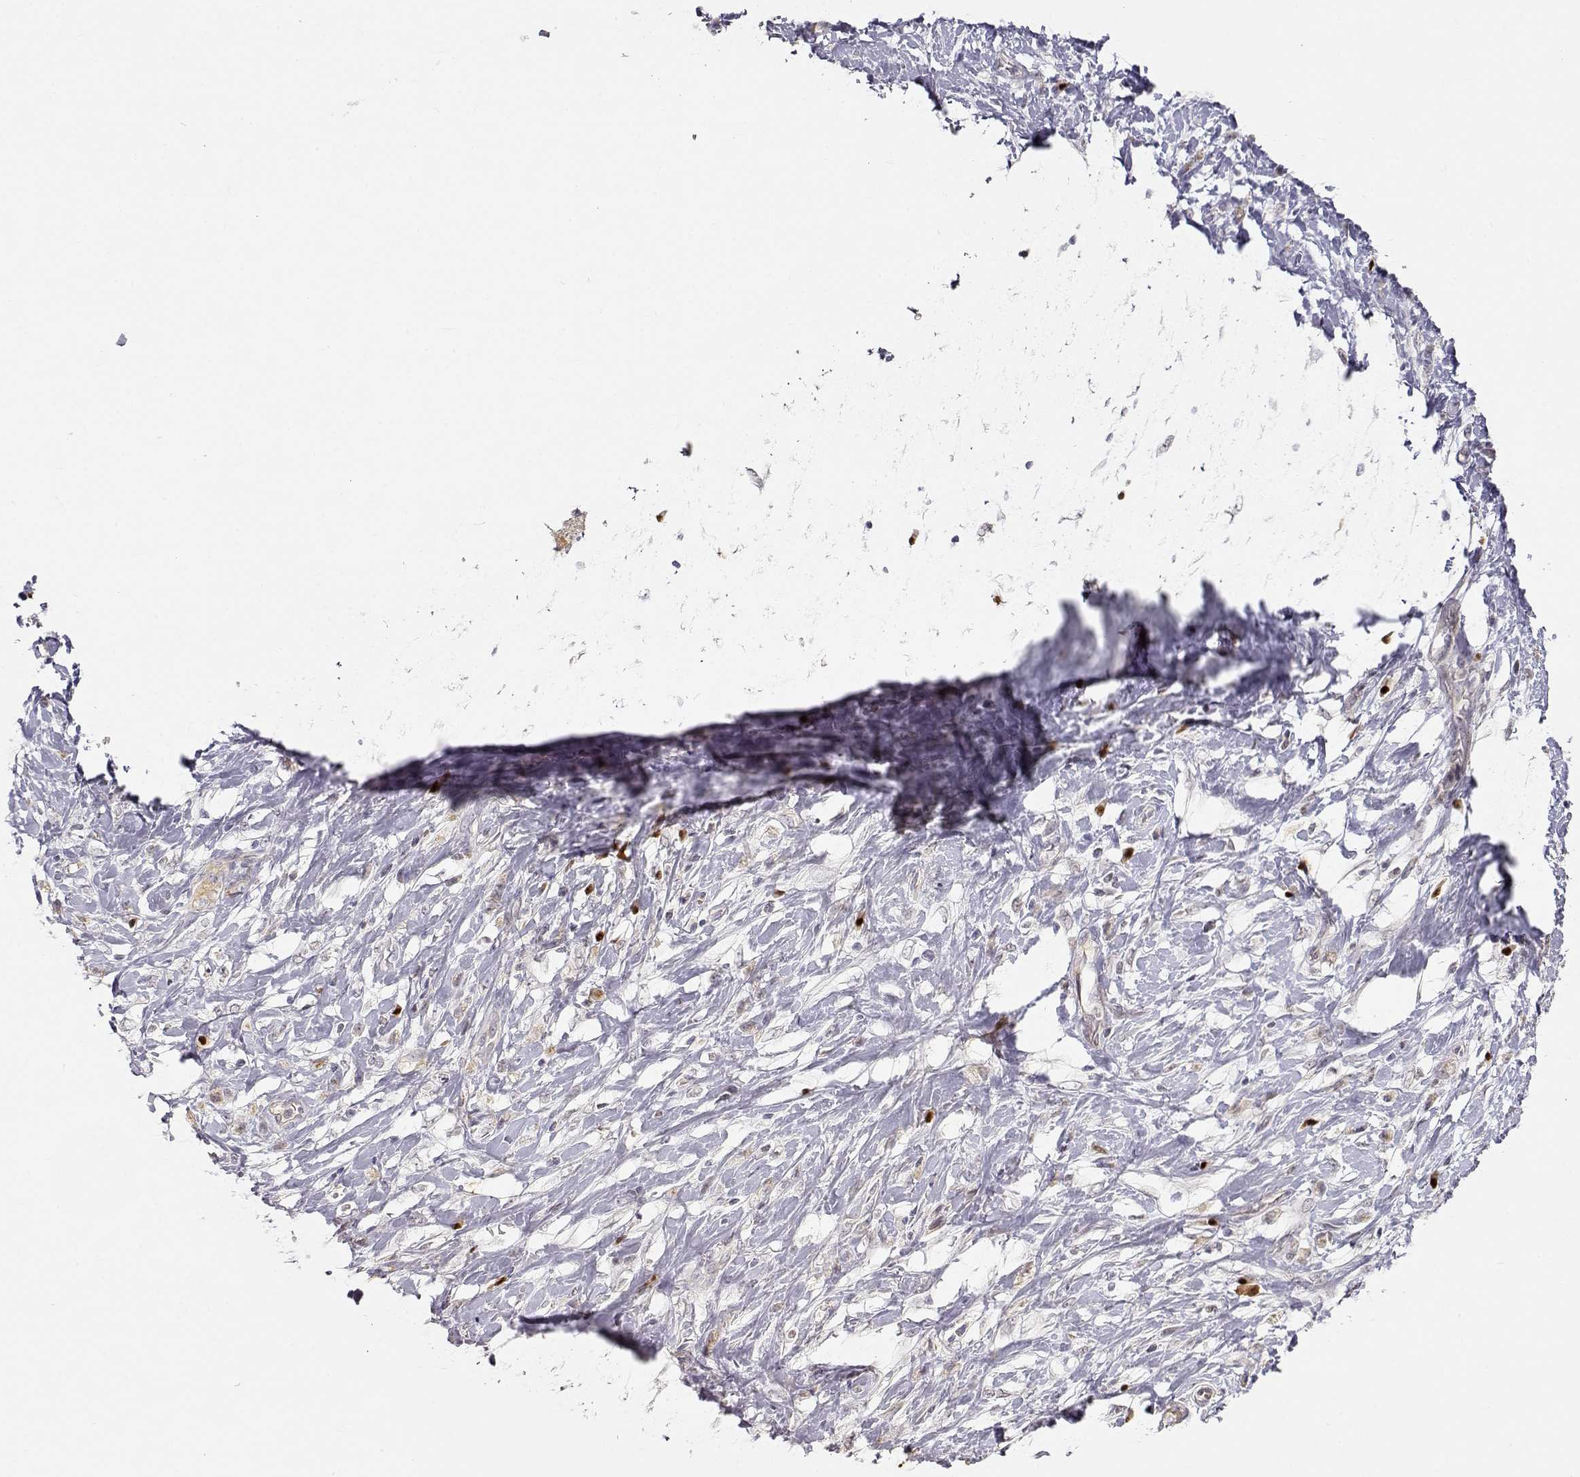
{"staining": {"intensity": "negative", "quantity": "none", "location": "none"}, "tissue": "stomach cancer", "cell_type": "Tumor cells", "image_type": "cancer", "snomed": [{"axis": "morphology", "description": "Adenocarcinoma, NOS"}, {"axis": "topography", "description": "Stomach"}], "caption": "Immunohistochemical staining of stomach adenocarcinoma demonstrates no significant positivity in tumor cells.", "gene": "EAF2", "patient": {"sex": "female", "age": 84}}